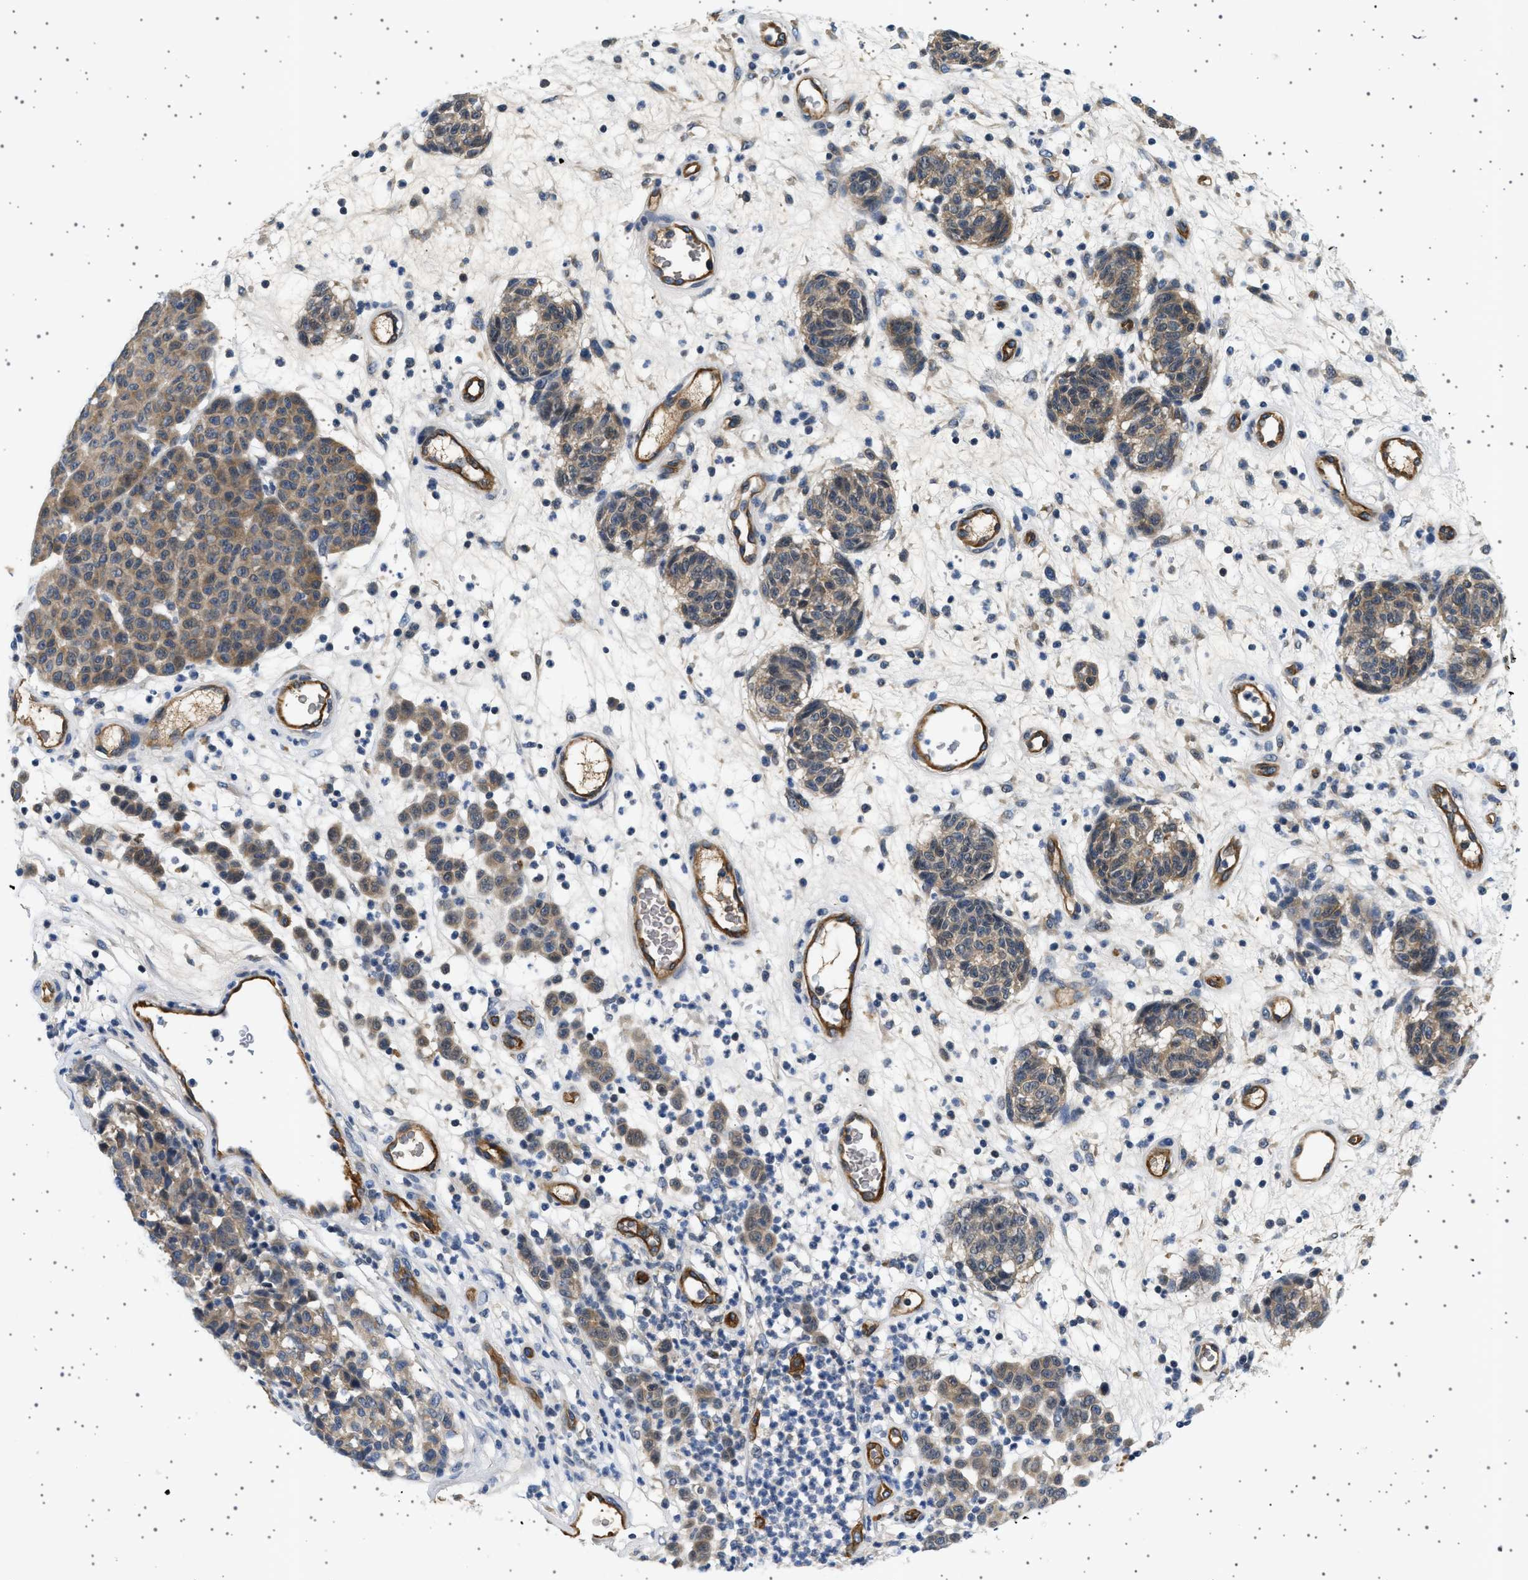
{"staining": {"intensity": "moderate", "quantity": ">75%", "location": "cytoplasmic/membranous"}, "tissue": "melanoma", "cell_type": "Tumor cells", "image_type": "cancer", "snomed": [{"axis": "morphology", "description": "Malignant melanoma, NOS"}, {"axis": "topography", "description": "Skin"}], "caption": "The micrograph demonstrates a brown stain indicating the presence of a protein in the cytoplasmic/membranous of tumor cells in malignant melanoma. (IHC, brightfield microscopy, high magnification).", "gene": "PLPP6", "patient": {"sex": "male", "age": 59}}